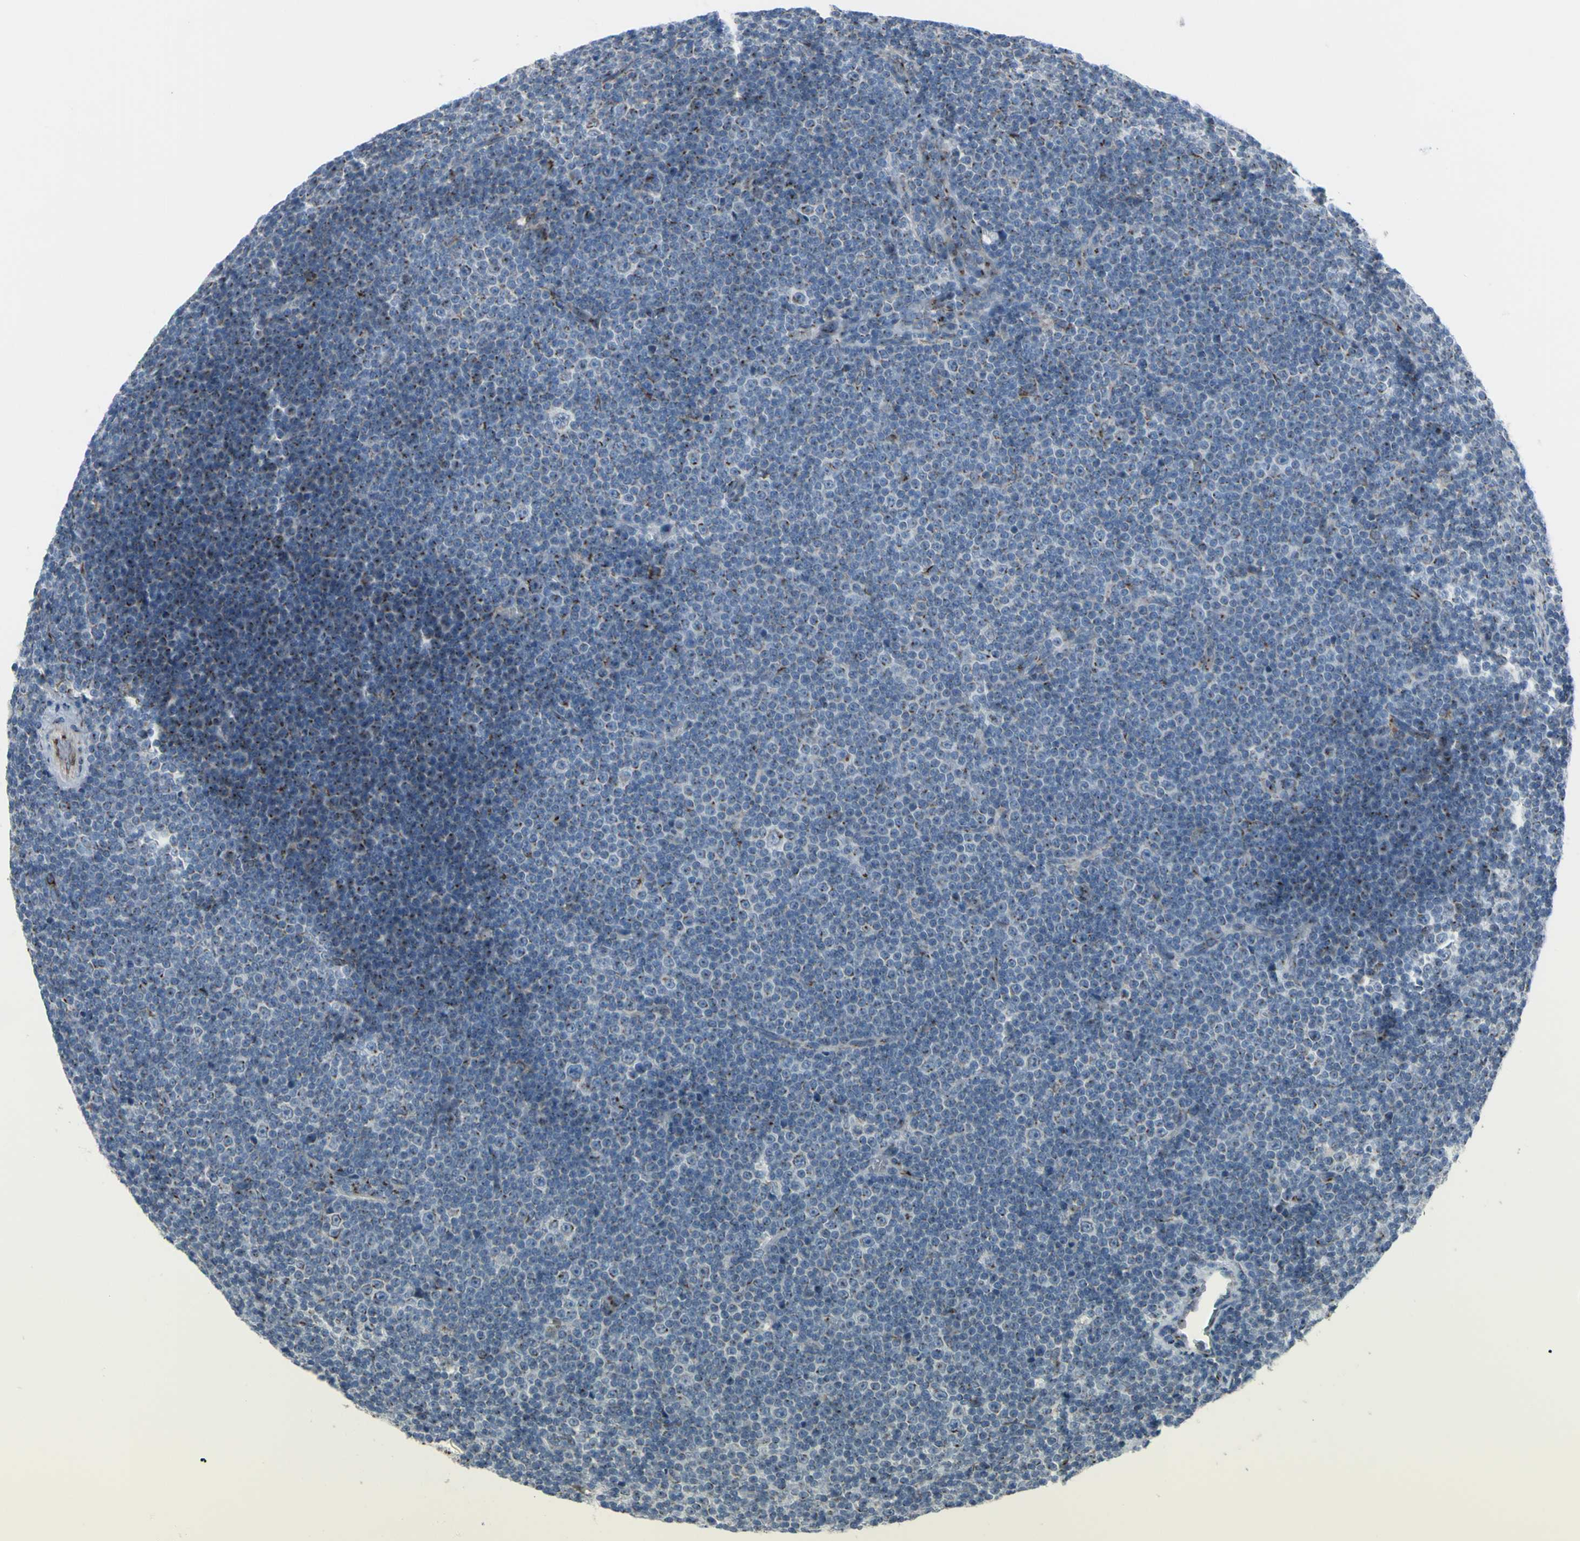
{"staining": {"intensity": "moderate", "quantity": "<25%", "location": "cytoplasmic/membranous"}, "tissue": "lymphoma", "cell_type": "Tumor cells", "image_type": "cancer", "snomed": [{"axis": "morphology", "description": "Malignant lymphoma, non-Hodgkin's type, Low grade"}, {"axis": "topography", "description": "Lymph node"}], "caption": "The immunohistochemical stain shows moderate cytoplasmic/membranous expression in tumor cells of malignant lymphoma, non-Hodgkin's type (low-grade) tissue.", "gene": "GLG1", "patient": {"sex": "female", "age": 67}}